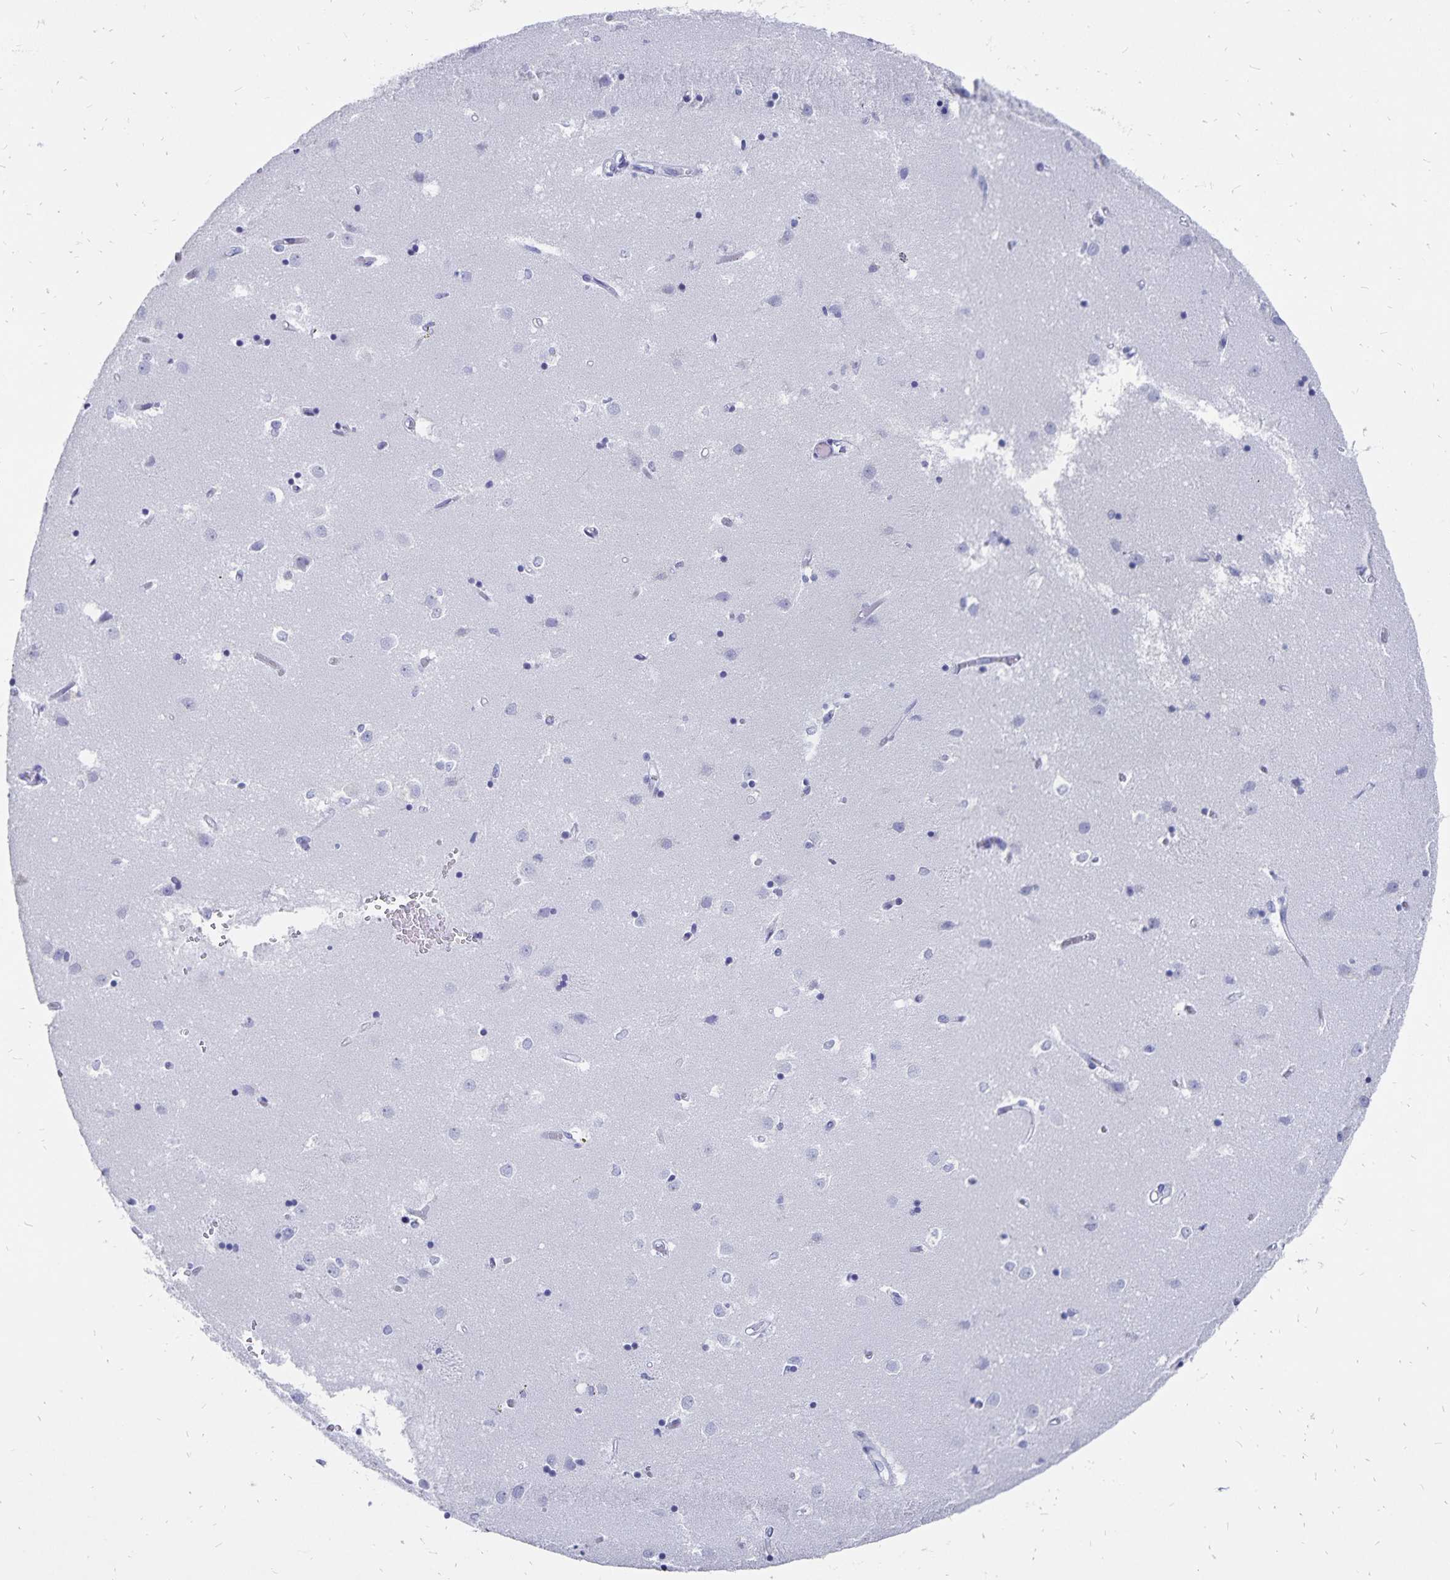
{"staining": {"intensity": "negative", "quantity": "none", "location": "none"}, "tissue": "caudate", "cell_type": "Glial cells", "image_type": "normal", "snomed": [{"axis": "morphology", "description": "Normal tissue, NOS"}, {"axis": "topography", "description": "Lateral ventricle wall"}], "caption": "The micrograph exhibits no significant staining in glial cells of caudate.", "gene": "ADH1A", "patient": {"sex": "male", "age": 54}}